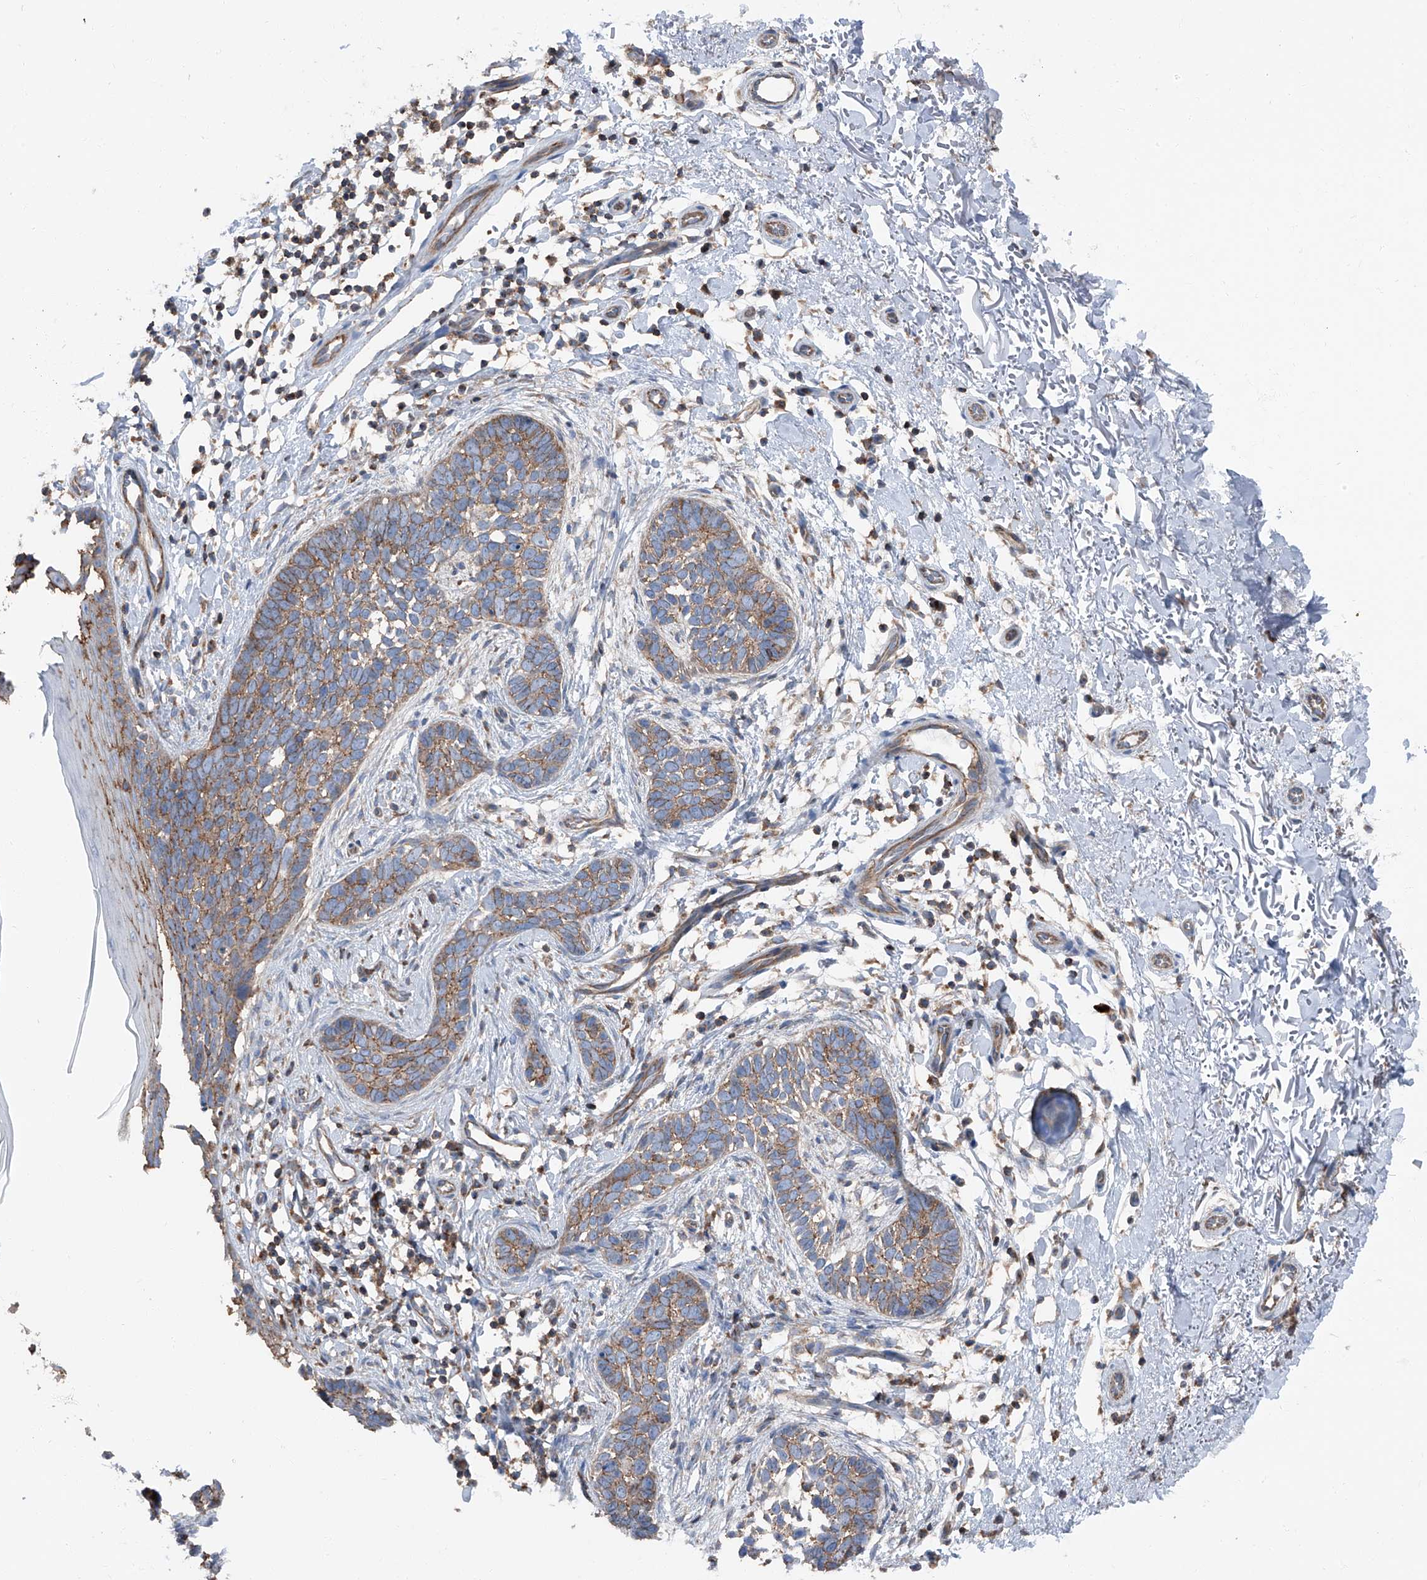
{"staining": {"intensity": "moderate", "quantity": ">75%", "location": "cytoplasmic/membranous"}, "tissue": "skin cancer", "cell_type": "Tumor cells", "image_type": "cancer", "snomed": [{"axis": "morphology", "description": "Normal tissue, NOS"}, {"axis": "morphology", "description": "Basal cell carcinoma"}, {"axis": "topography", "description": "Skin"}], "caption": "This photomicrograph reveals skin cancer (basal cell carcinoma) stained with IHC to label a protein in brown. The cytoplasmic/membranous of tumor cells show moderate positivity for the protein. Nuclei are counter-stained blue.", "gene": "GPR142", "patient": {"sex": "male", "age": 77}}